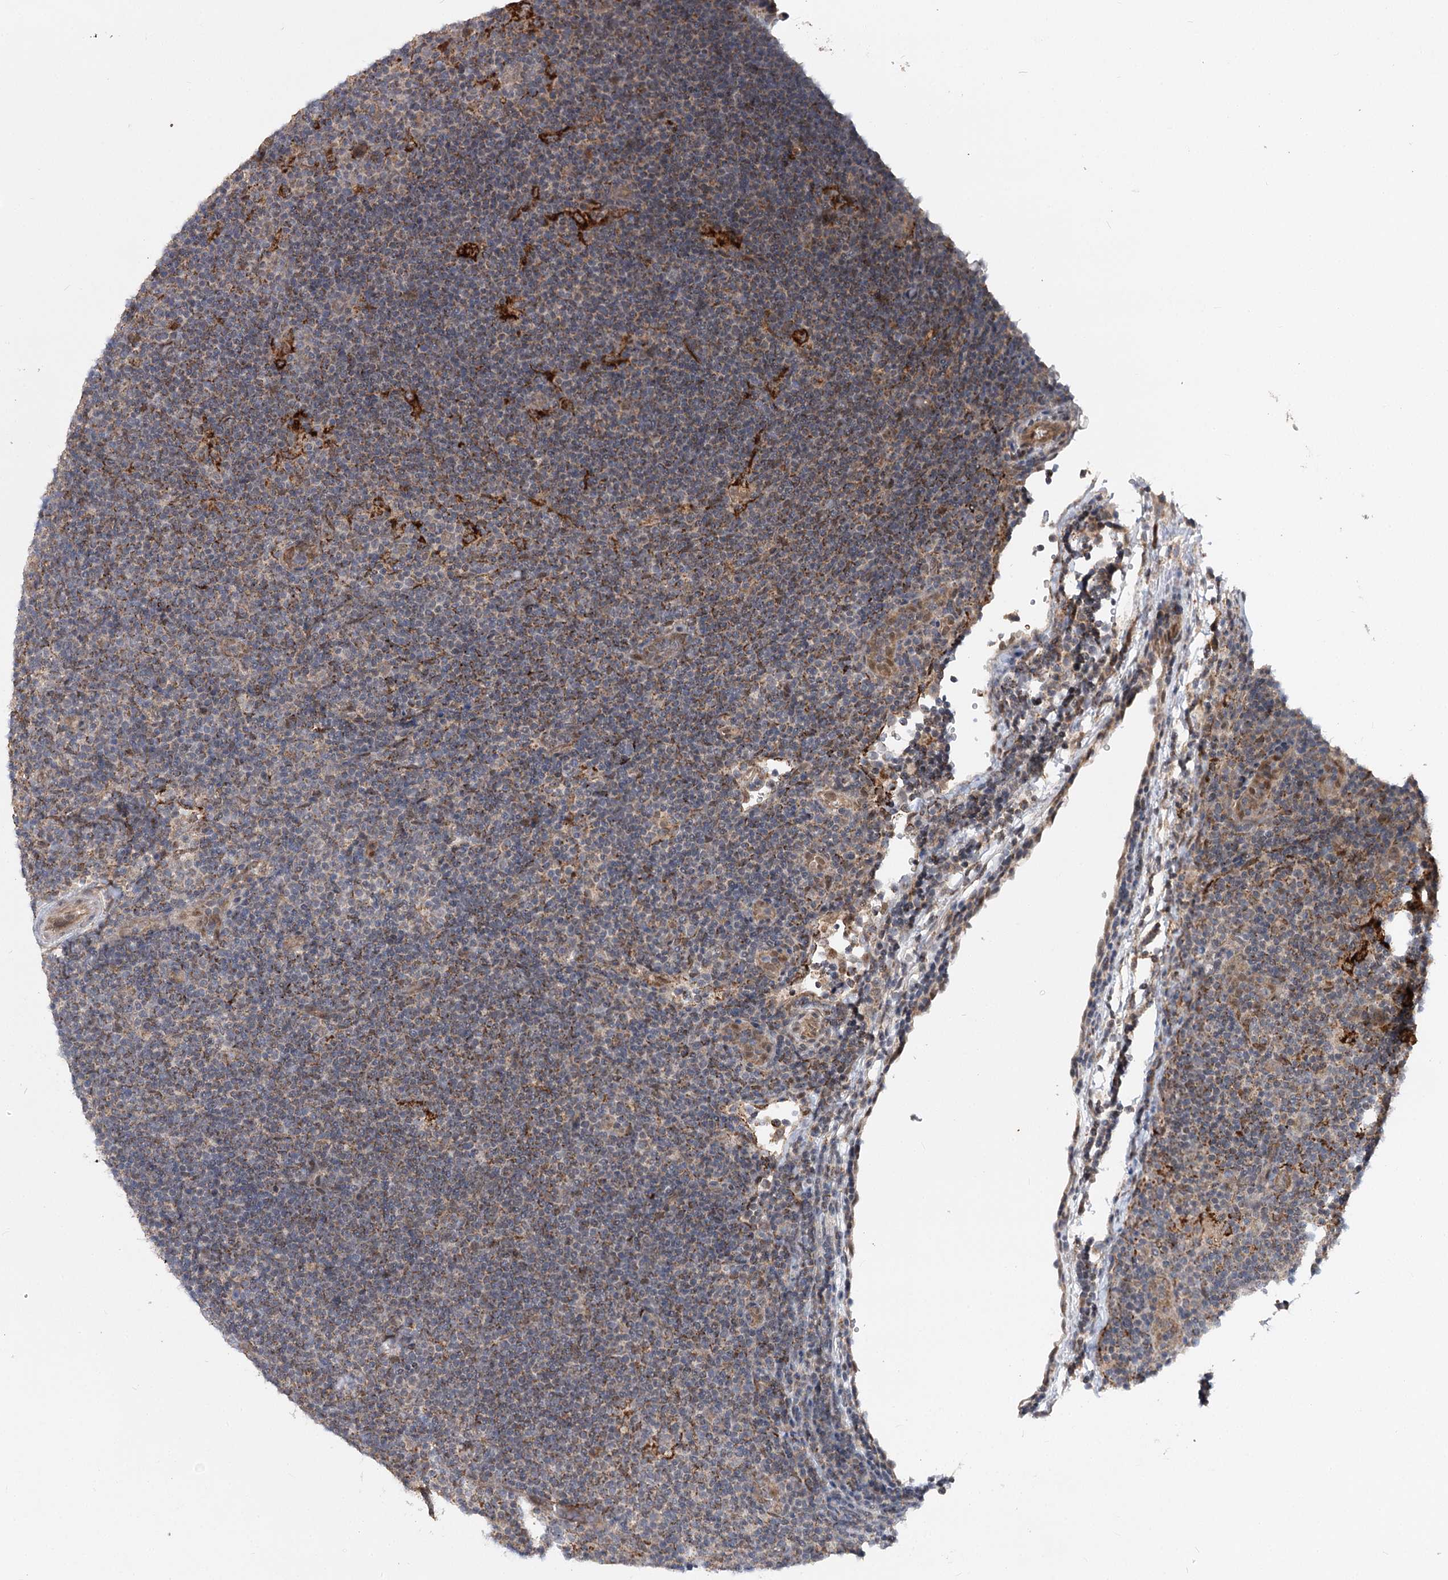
{"staining": {"intensity": "weak", "quantity": "<25%", "location": "nuclear"}, "tissue": "lymphoma", "cell_type": "Tumor cells", "image_type": "cancer", "snomed": [{"axis": "morphology", "description": "Hodgkin's disease, NOS"}, {"axis": "topography", "description": "Lymph node"}], "caption": "This is an immunohistochemistry histopathology image of human Hodgkin's disease. There is no staining in tumor cells.", "gene": "MSANTD2", "patient": {"sex": "female", "age": 57}}